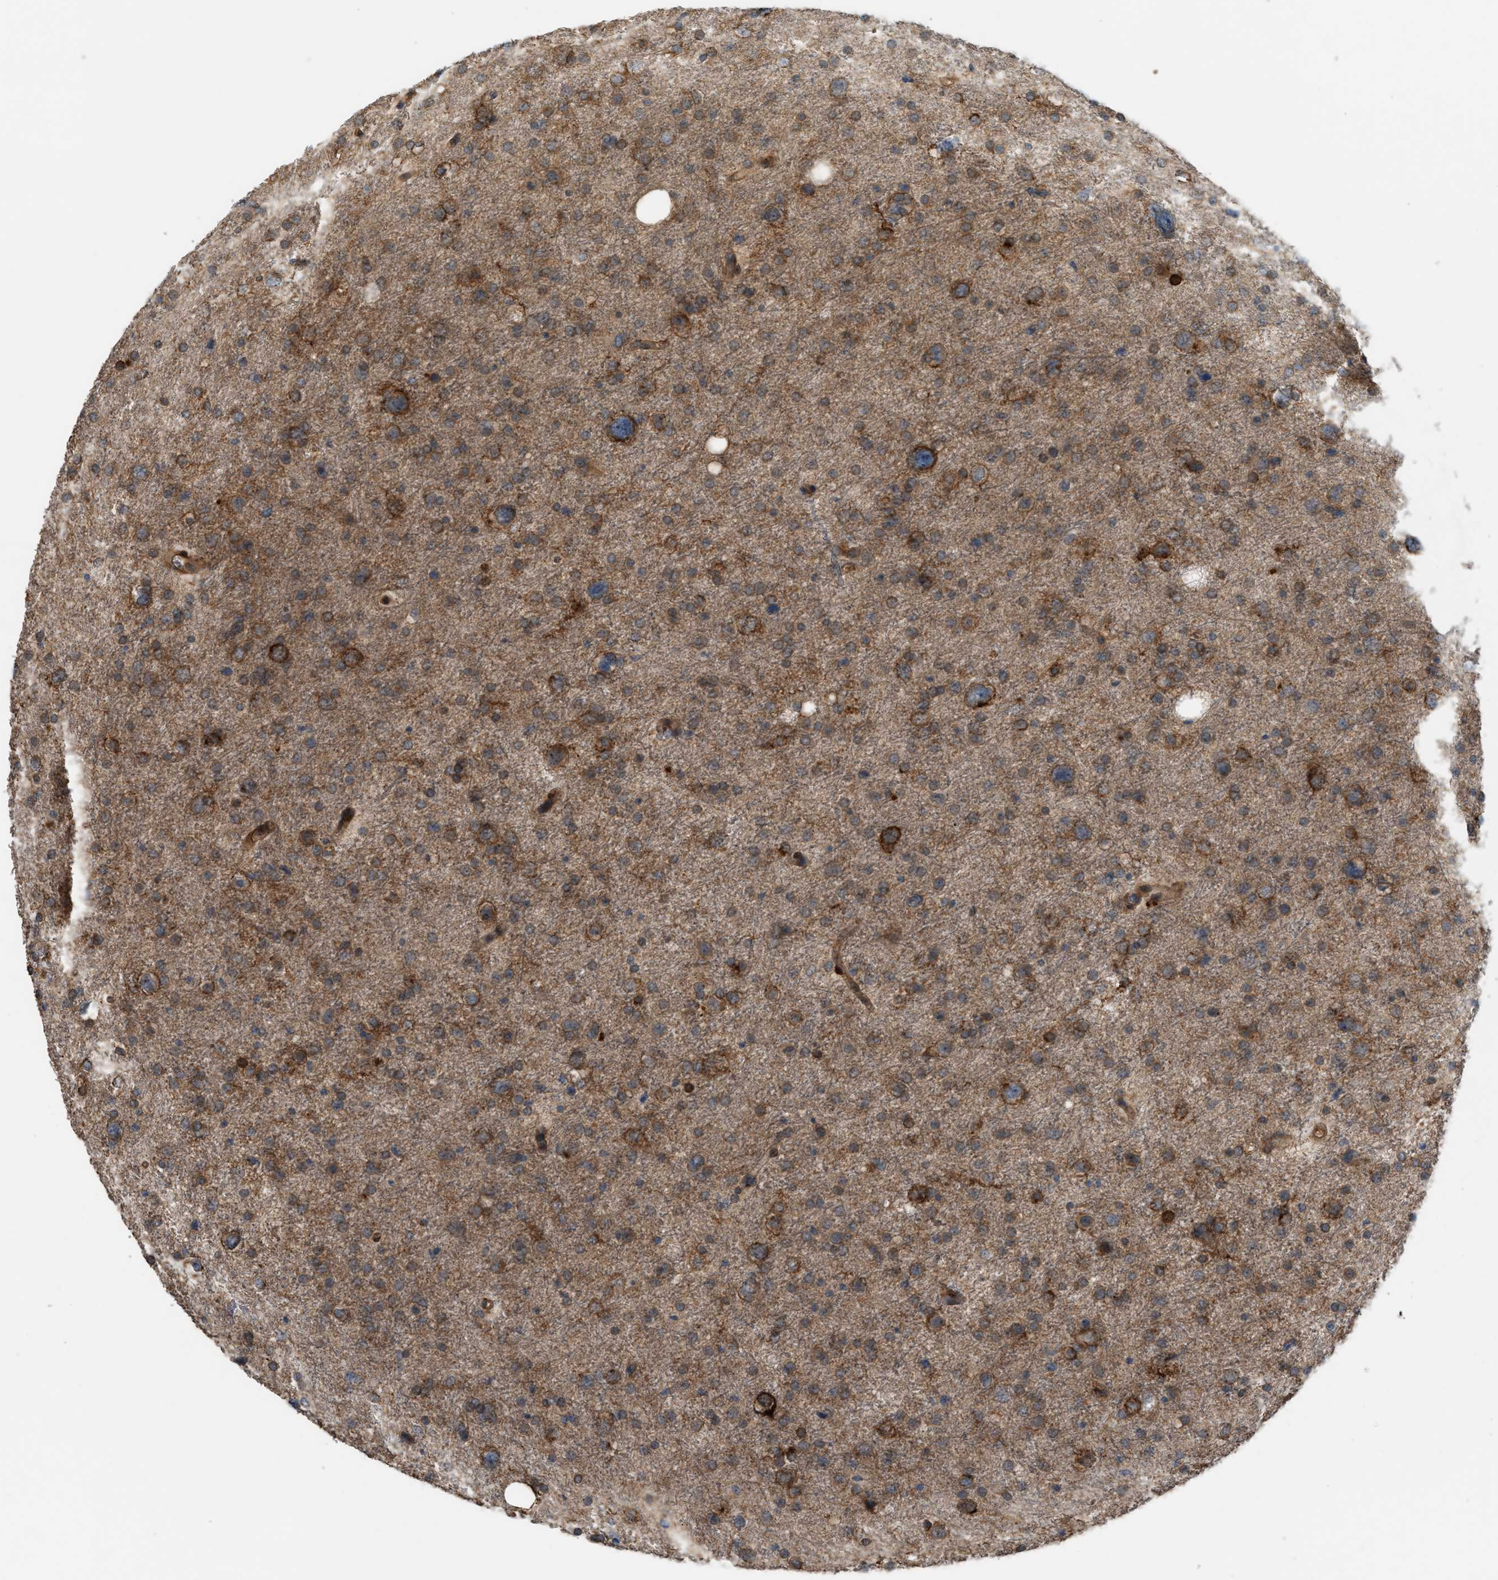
{"staining": {"intensity": "moderate", "quantity": ">75%", "location": "cytoplasmic/membranous"}, "tissue": "glioma", "cell_type": "Tumor cells", "image_type": "cancer", "snomed": [{"axis": "morphology", "description": "Glioma, malignant, Low grade"}, {"axis": "topography", "description": "Brain"}], "caption": "Moderate cytoplasmic/membranous protein positivity is seen in approximately >75% of tumor cells in glioma.", "gene": "BAIAP2L1", "patient": {"sex": "female", "age": 37}}